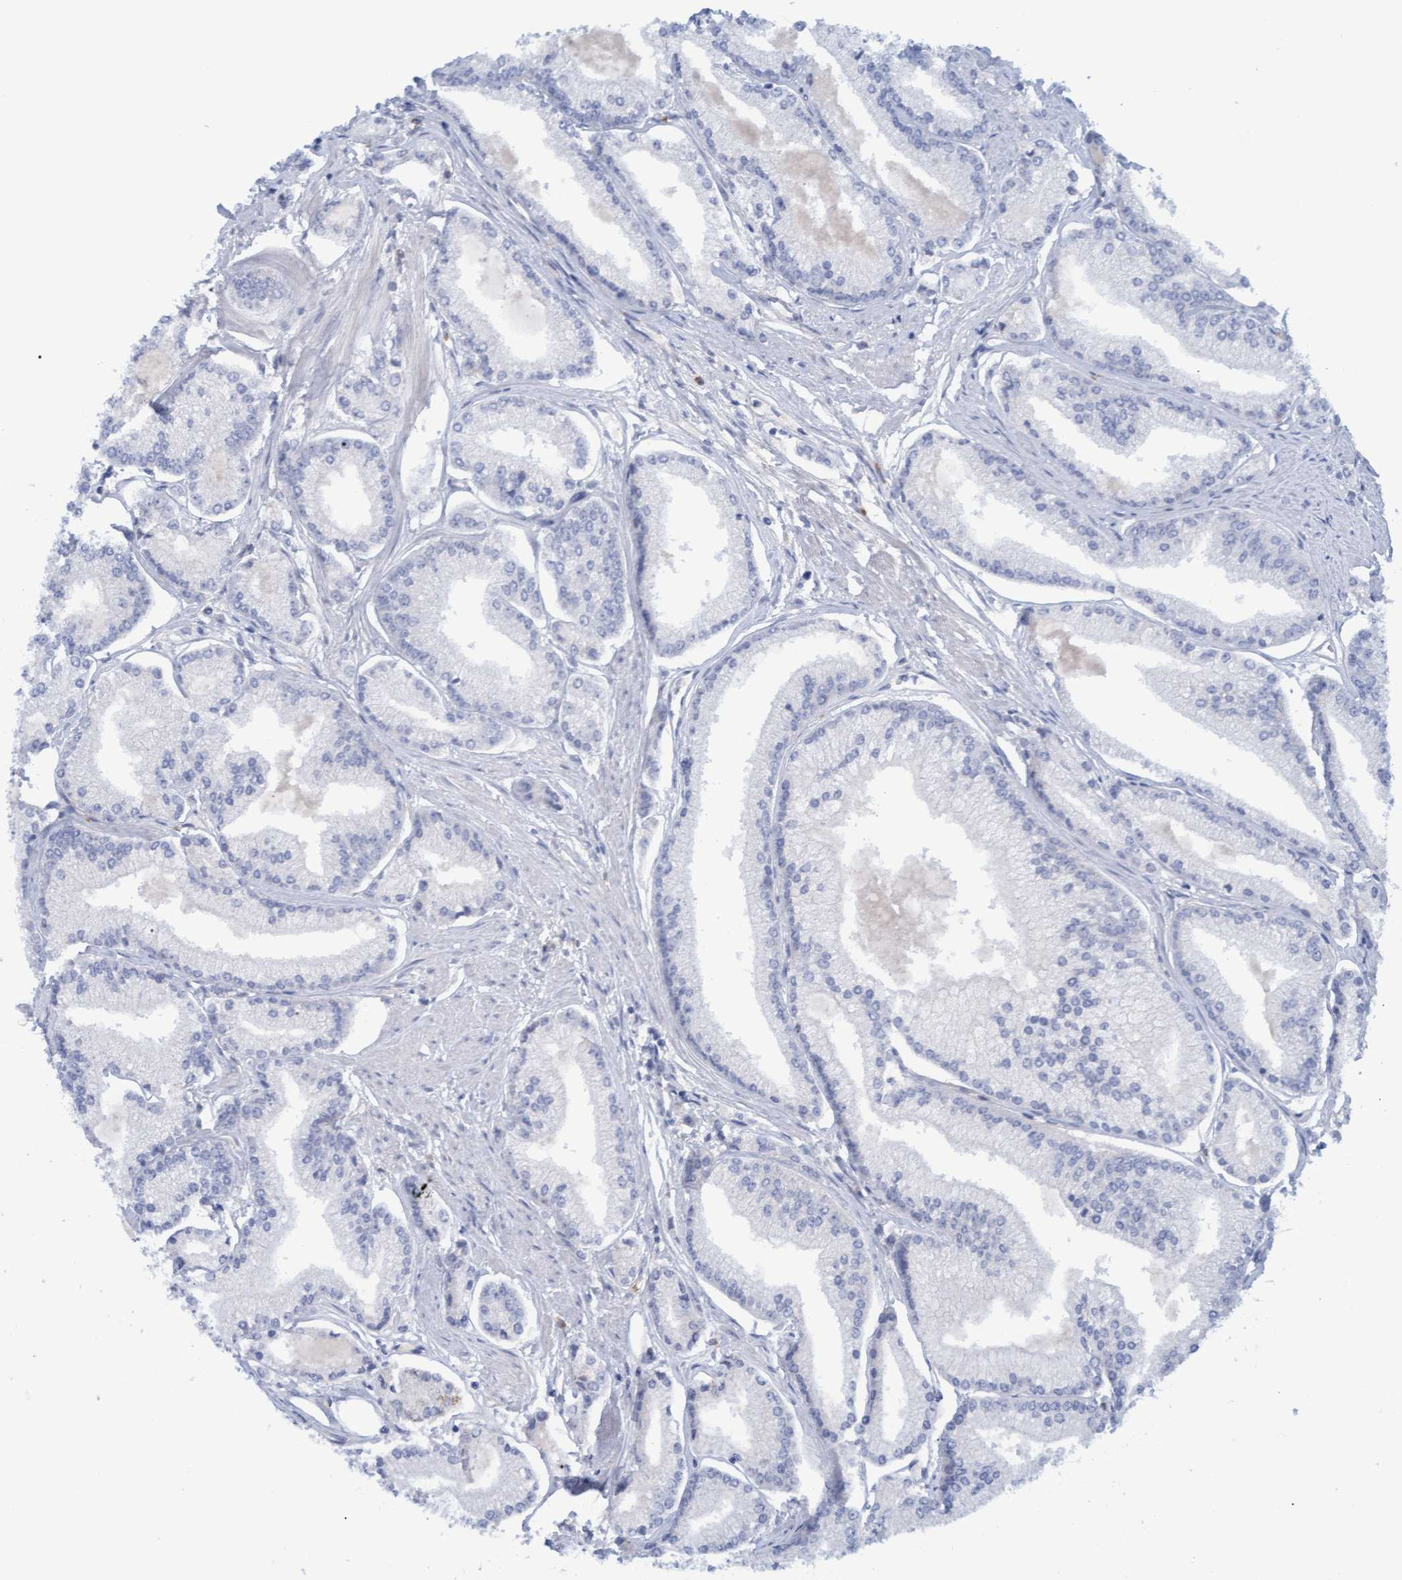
{"staining": {"intensity": "negative", "quantity": "none", "location": "none"}, "tissue": "prostate cancer", "cell_type": "Tumor cells", "image_type": "cancer", "snomed": [{"axis": "morphology", "description": "Adenocarcinoma, Low grade"}, {"axis": "topography", "description": "Prostate"}], "caption": "This is a histopathology image of immunohistochemistry (IHC) staining of prostate cancer (low-grade adenocarcinoma), which shows no staining in tumor cells. (DAB IHC visualized using brightfield microscopy, high magnification).", "gene": "STXBP1", "patient": {"sex": "male", "age": 52}}